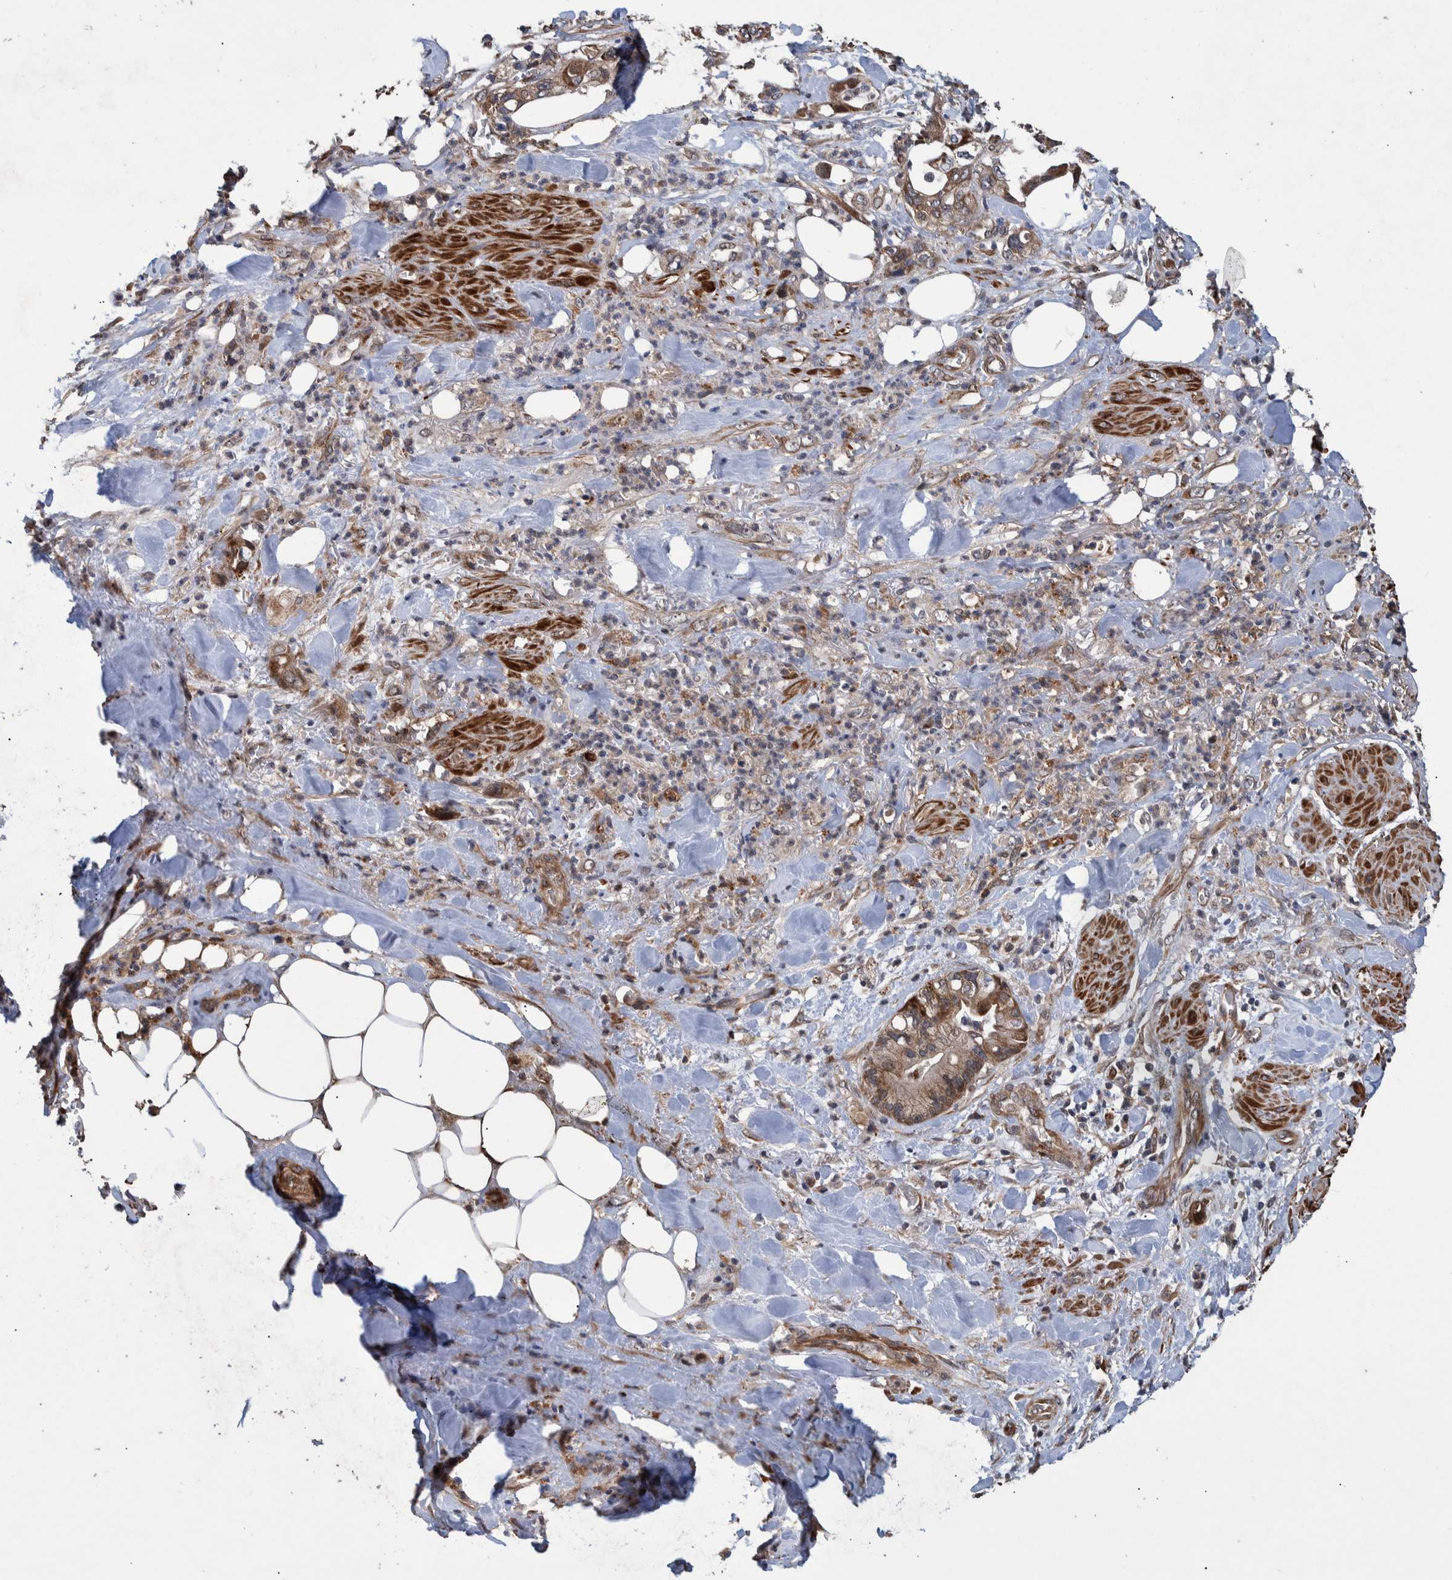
{"staining": {"intensity": "moderate", "quantity": ">75%", "location": "cytoplasmic/membranous"}, "tissue": "pancreatic cancer", "cell_type": "Tumor cells", "image_type": "cancer", "snomed": [{"axis": "morphology", "description": "Adenocarcinoma, NOS"}, {"axis": "topography", "description": "Pancreas"}], "caption": "Pancreatic cancer (adenocarcinoma) tissue exhibits moderate cytoplasmic/membranous staining in approximately >75% of tumor cells, visualized by immunohistochemistry.", "gene": "B3GNTL1", "patient": {"sex": "male", "age": 70}}